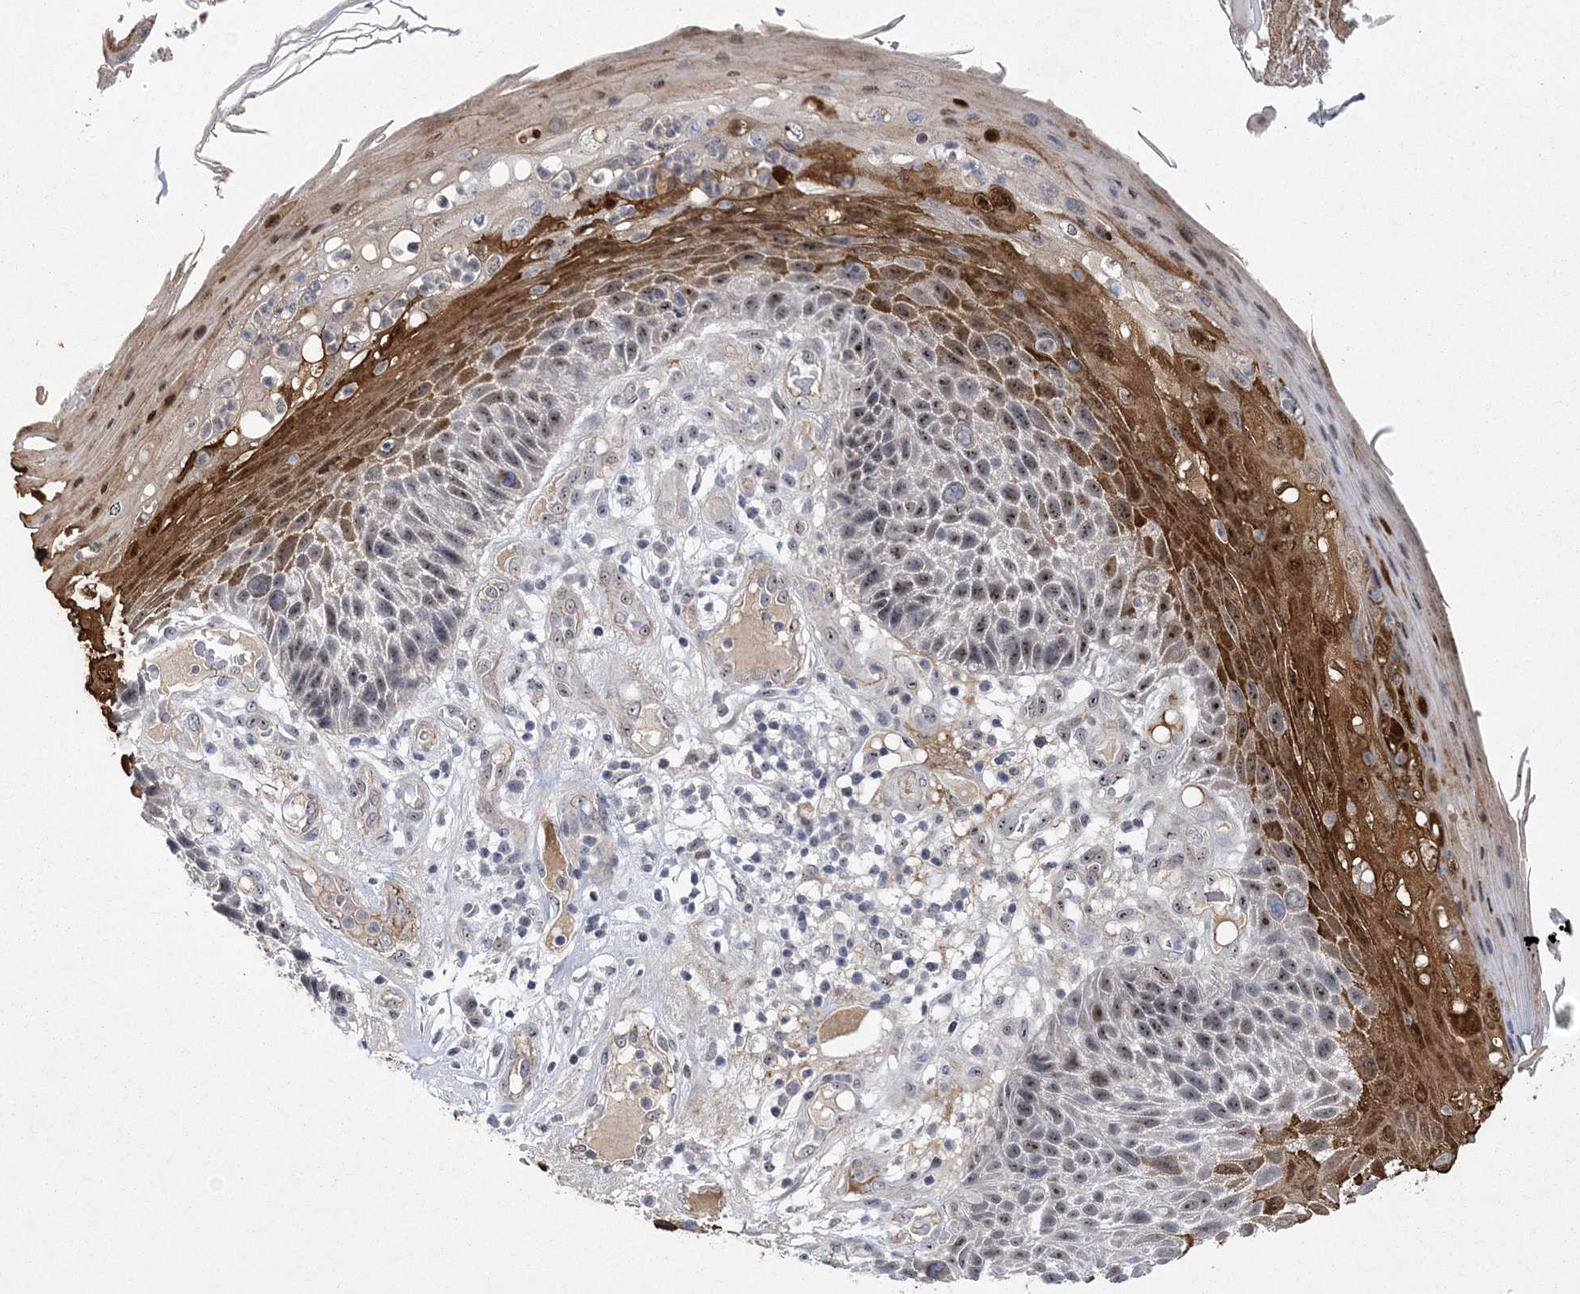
{"staining": {"intensity": "strong", "quantity": "<25%", "location": "cytoplasmic/membranous,nuclear"}, "tissue": "skin cancer", "cell_type": "Tumor cells", "image_type": "cancer", "snomed": [{"axis": "morphology", "description": "Squamous cell carcinoma, NOS"}, {"axis": "topography", "description": "Skin"}], "caption": "Skin cancer (squamous cell carcinoma) was stained to show a protein in brown. There is medium levels of strong cytoplasmic/membranous and nuclear positivity in about <25% of tumor cells. (Brightfield microscopy of DAB IHC at high magnification).", "gene": "HOMEZ", "patient": {"sex": "female", "age": 88}}